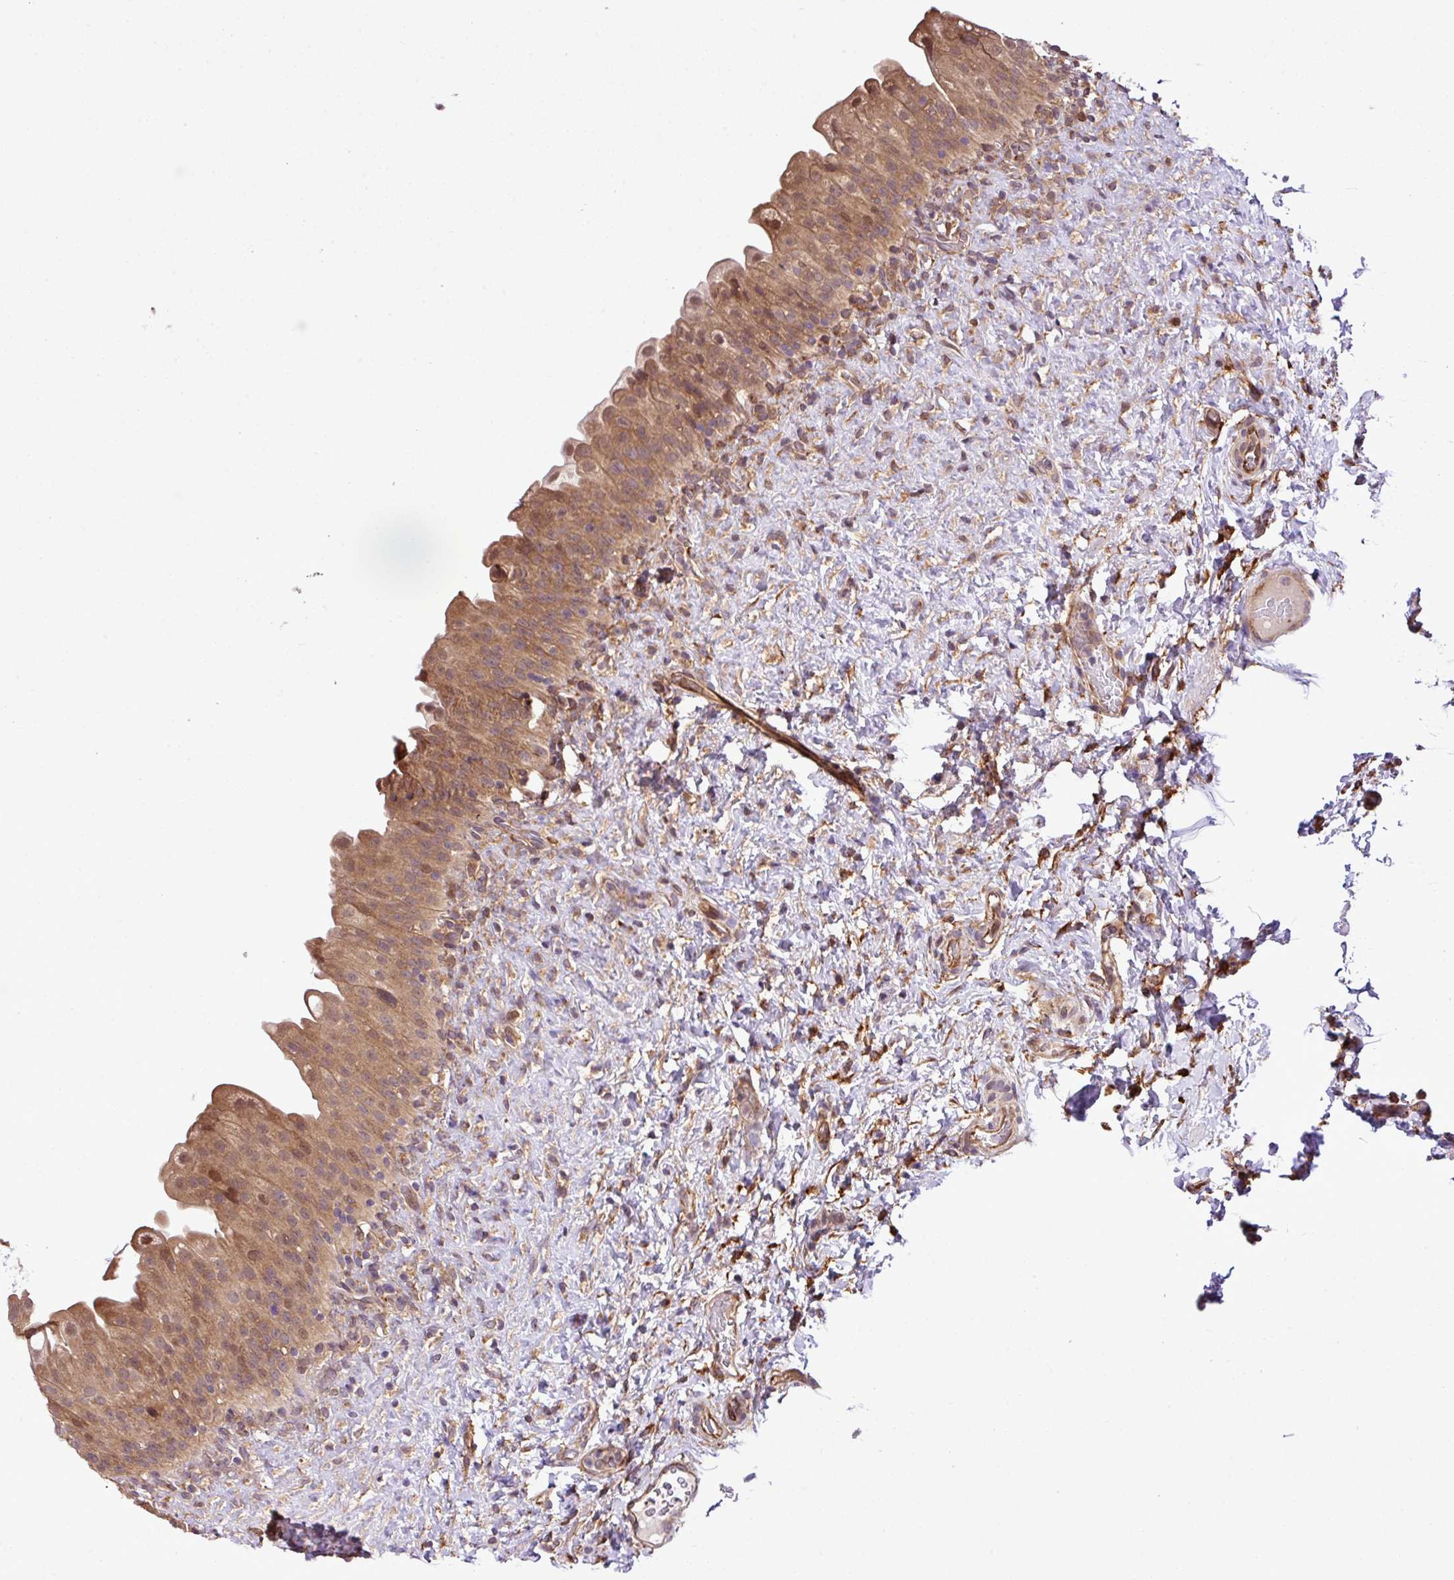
{"staining": {"intensity": "moderate", "quantity": ">75%", "location": "cytoplasmic/membranous,nuclear"}, "tissue": "urinary bladder", "cell_type": "Urothelial cells", "image_type": "normal", "snomed": [{"axis": "morphology", "description": "Normal tissue, NOS"}, {"axis": "topography", "description": "Urinary bladder"}], "caption": "The immunohistochemical stain shows moderate cytoplasmic/membranous,nuclear expression in urothelial cells of unremarkable urinary bladder.", "gene": "DLGAP4", "patient": {"sex": "female", "age": 27}}